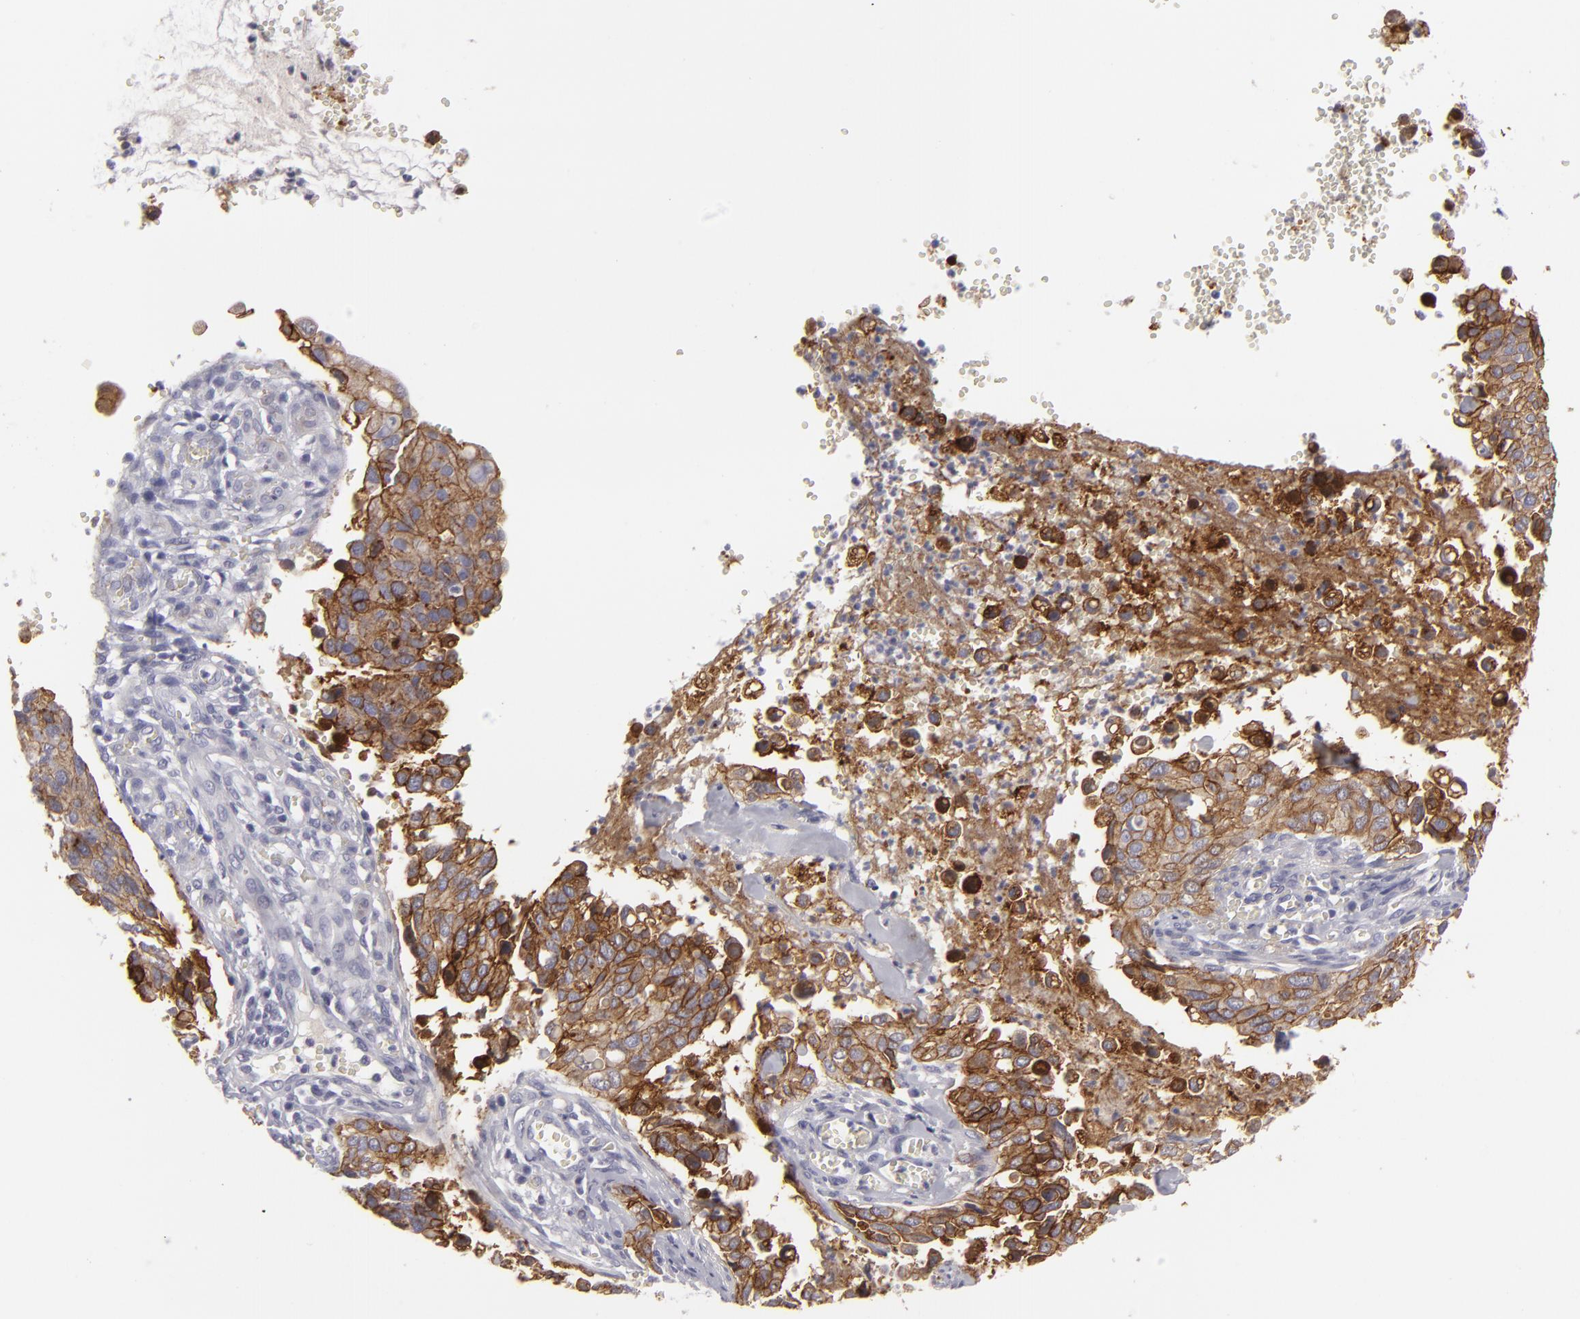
{"staining": {"intensity": "strong", "quantity": ">75%", "location": "cytoplasmic/membranous"}, "tissue": "cervical cancer", "cell_type": "Tumor cells", "image_type": "cancer", "snomed": [{"axis": "morphology", "description": "Normal tissue, NOS"}, {"axis": "morphology", "description": "Squamous cell carcinoma, NOS"}, {"axis": "topography", "description": "Cervix"}], "caption": "A high-resolution micrograph shows immunohistochemistry (IHC) staining of cervical cancer (squamous cell carcinoma), which demonstrates strong cytoplasmic/membranous expression in approximately >75% of tumor cells.", "gene": "JUP", "patient": {"sex": "female", "age": 45}}